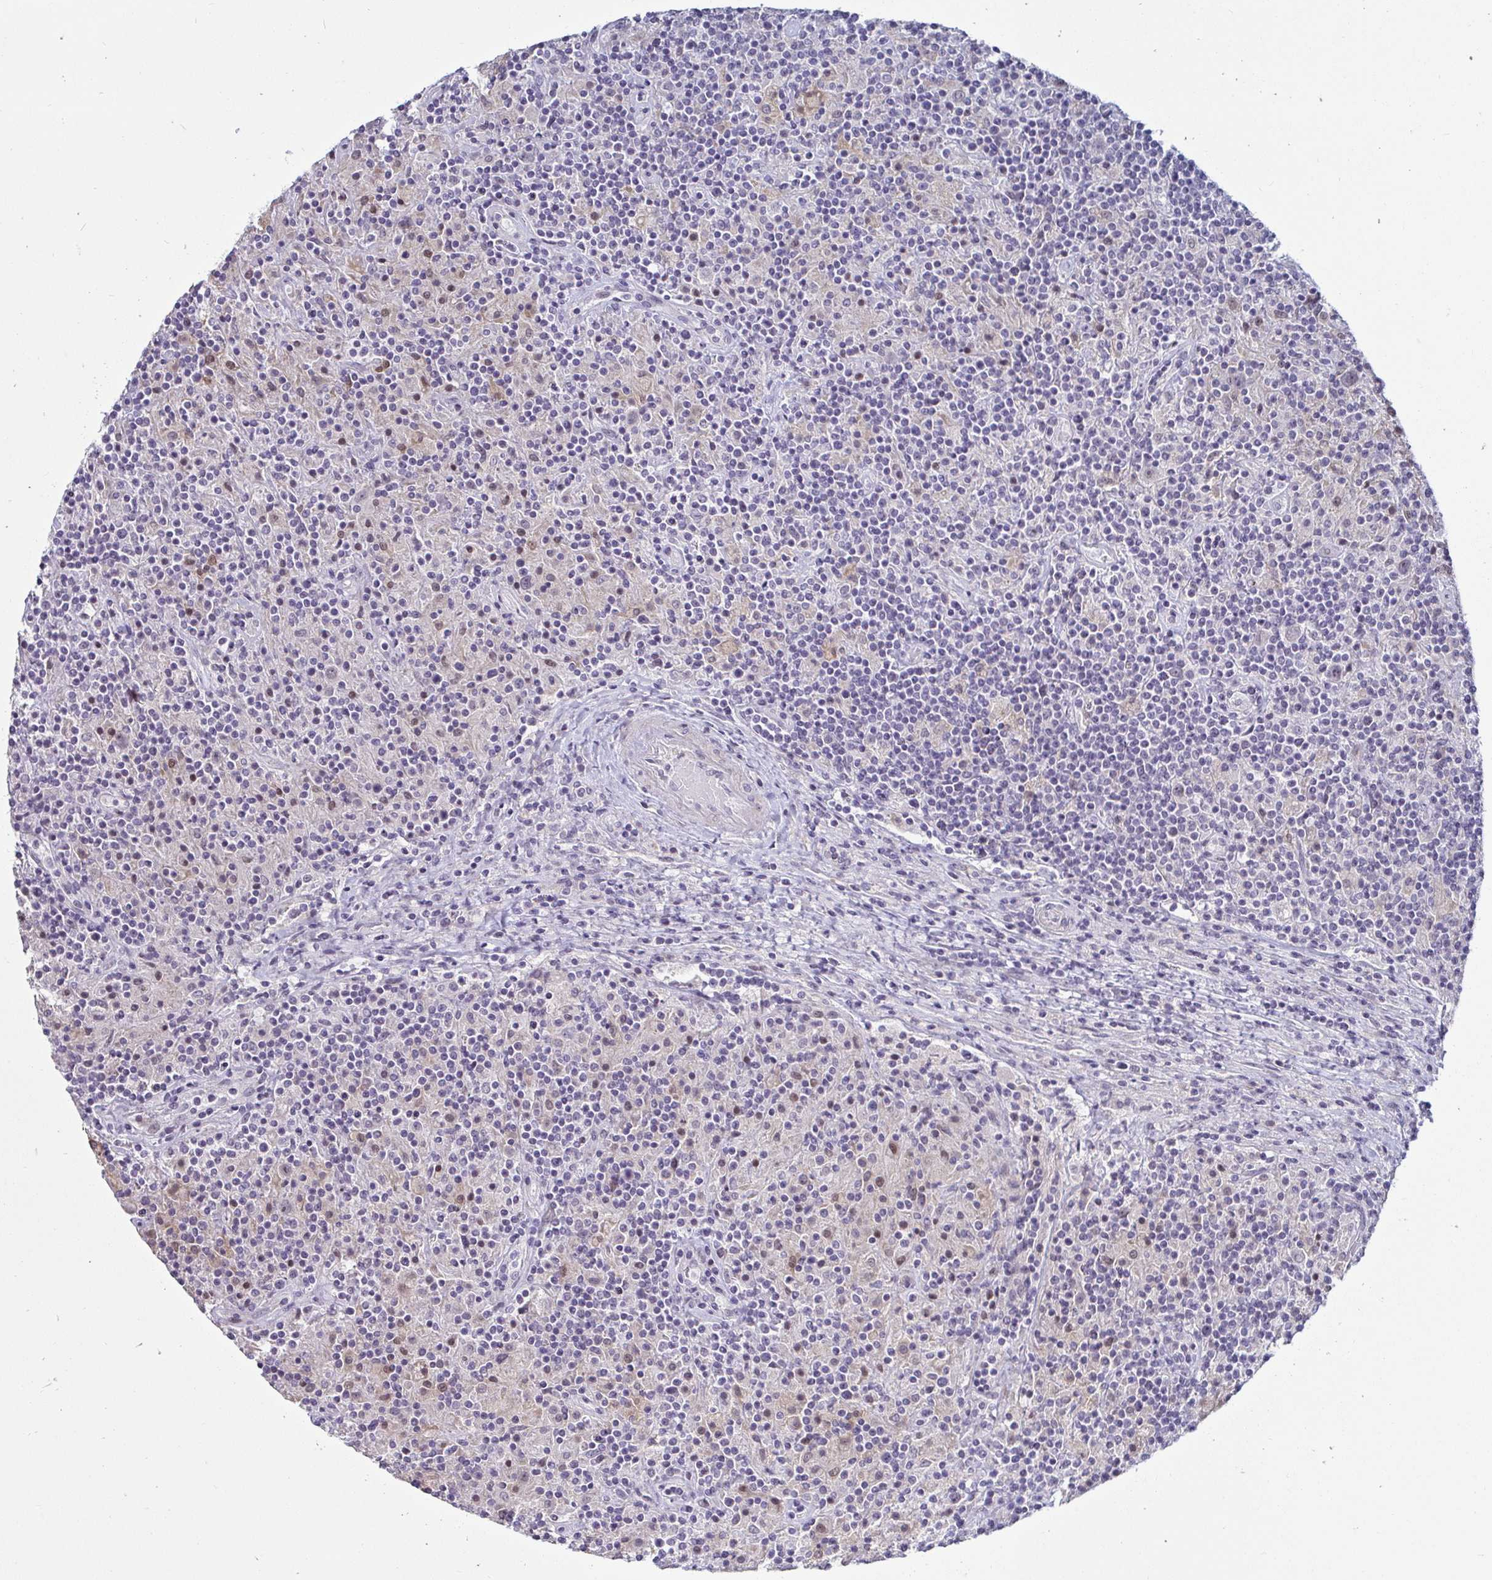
{"staining": {"intensity": "negative", "quantity": "none", "location": "none"}, "tissue": "lymphoma", "cell_type": "Tumor cells", "image_type": "cancer", "snomed": [{"axis": "morphology", "description": "Hodgkin's disease, NOS"}, {"axis": "topography", "description": "Lymph node"}], "caption": "An immunohistochemistry photomicrograph of Hodgkin's disease is shown. There is no staining in tumor cells of Hodgkin's disease. Brightfield microscopy of IHC stained with DAB (3,3'-diaminobenzidine) (brown) and hematoxylin (blue), captured at high magnification.", "gene": "GSTM1", "patient": {"sex": "male", "age": 70}}